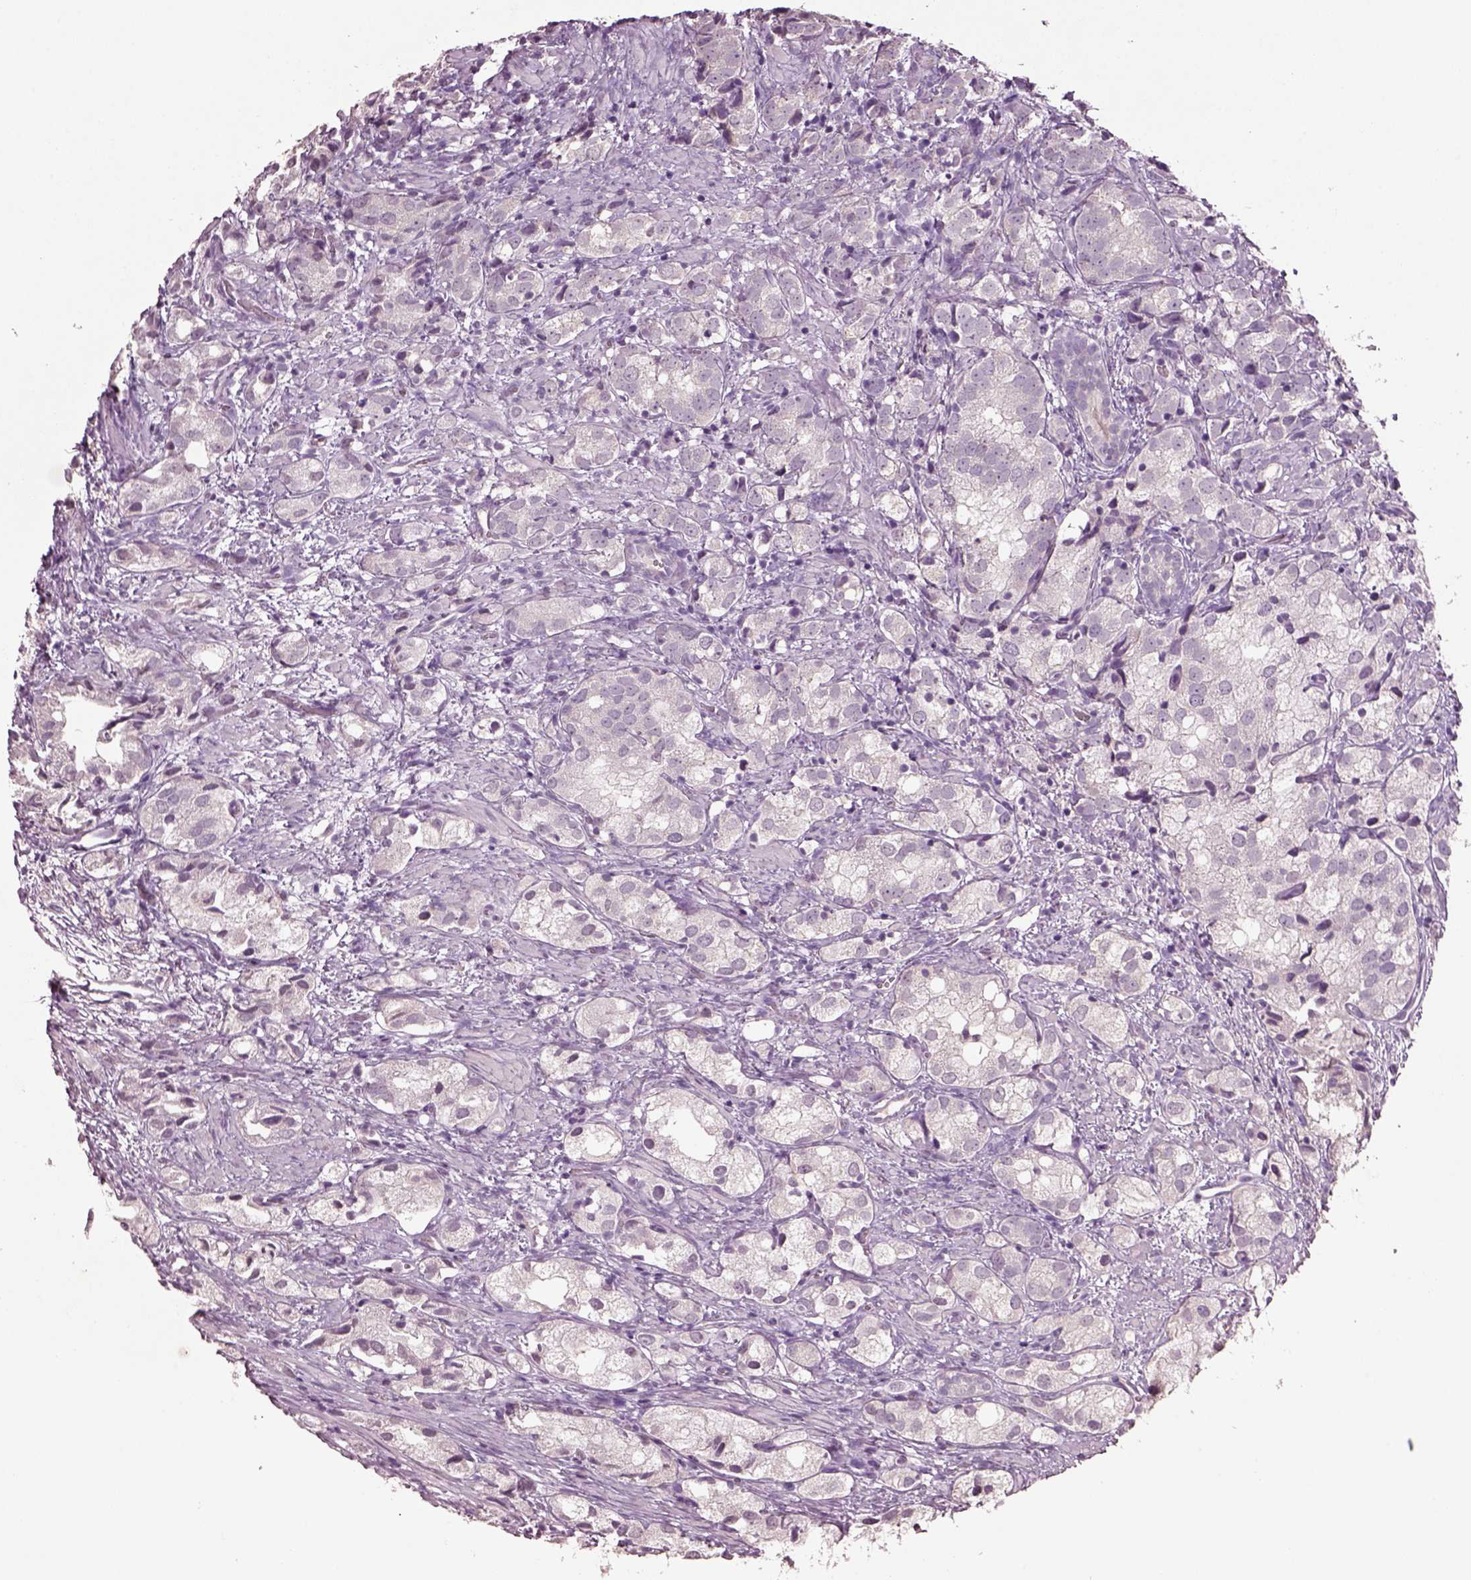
{"staining": {"intensity": "negative", "quantity": "none", "location": "none"}, "tissue": "prostate cancer", "cell_type": "Tumor cells", "image_type": "cancer", "snomed": [{"axis": "morphology", "description": "Adenocarcinoma, High grade"}, {"axis": "topography", "description": "Prostate"}], "caption": "A photomicrograph of prostate cancer stained for a protein demonstrates no brown staining in tumor cells.", "gene": "KCNIP3", "patient": {"sex": "male", "age": 82}}